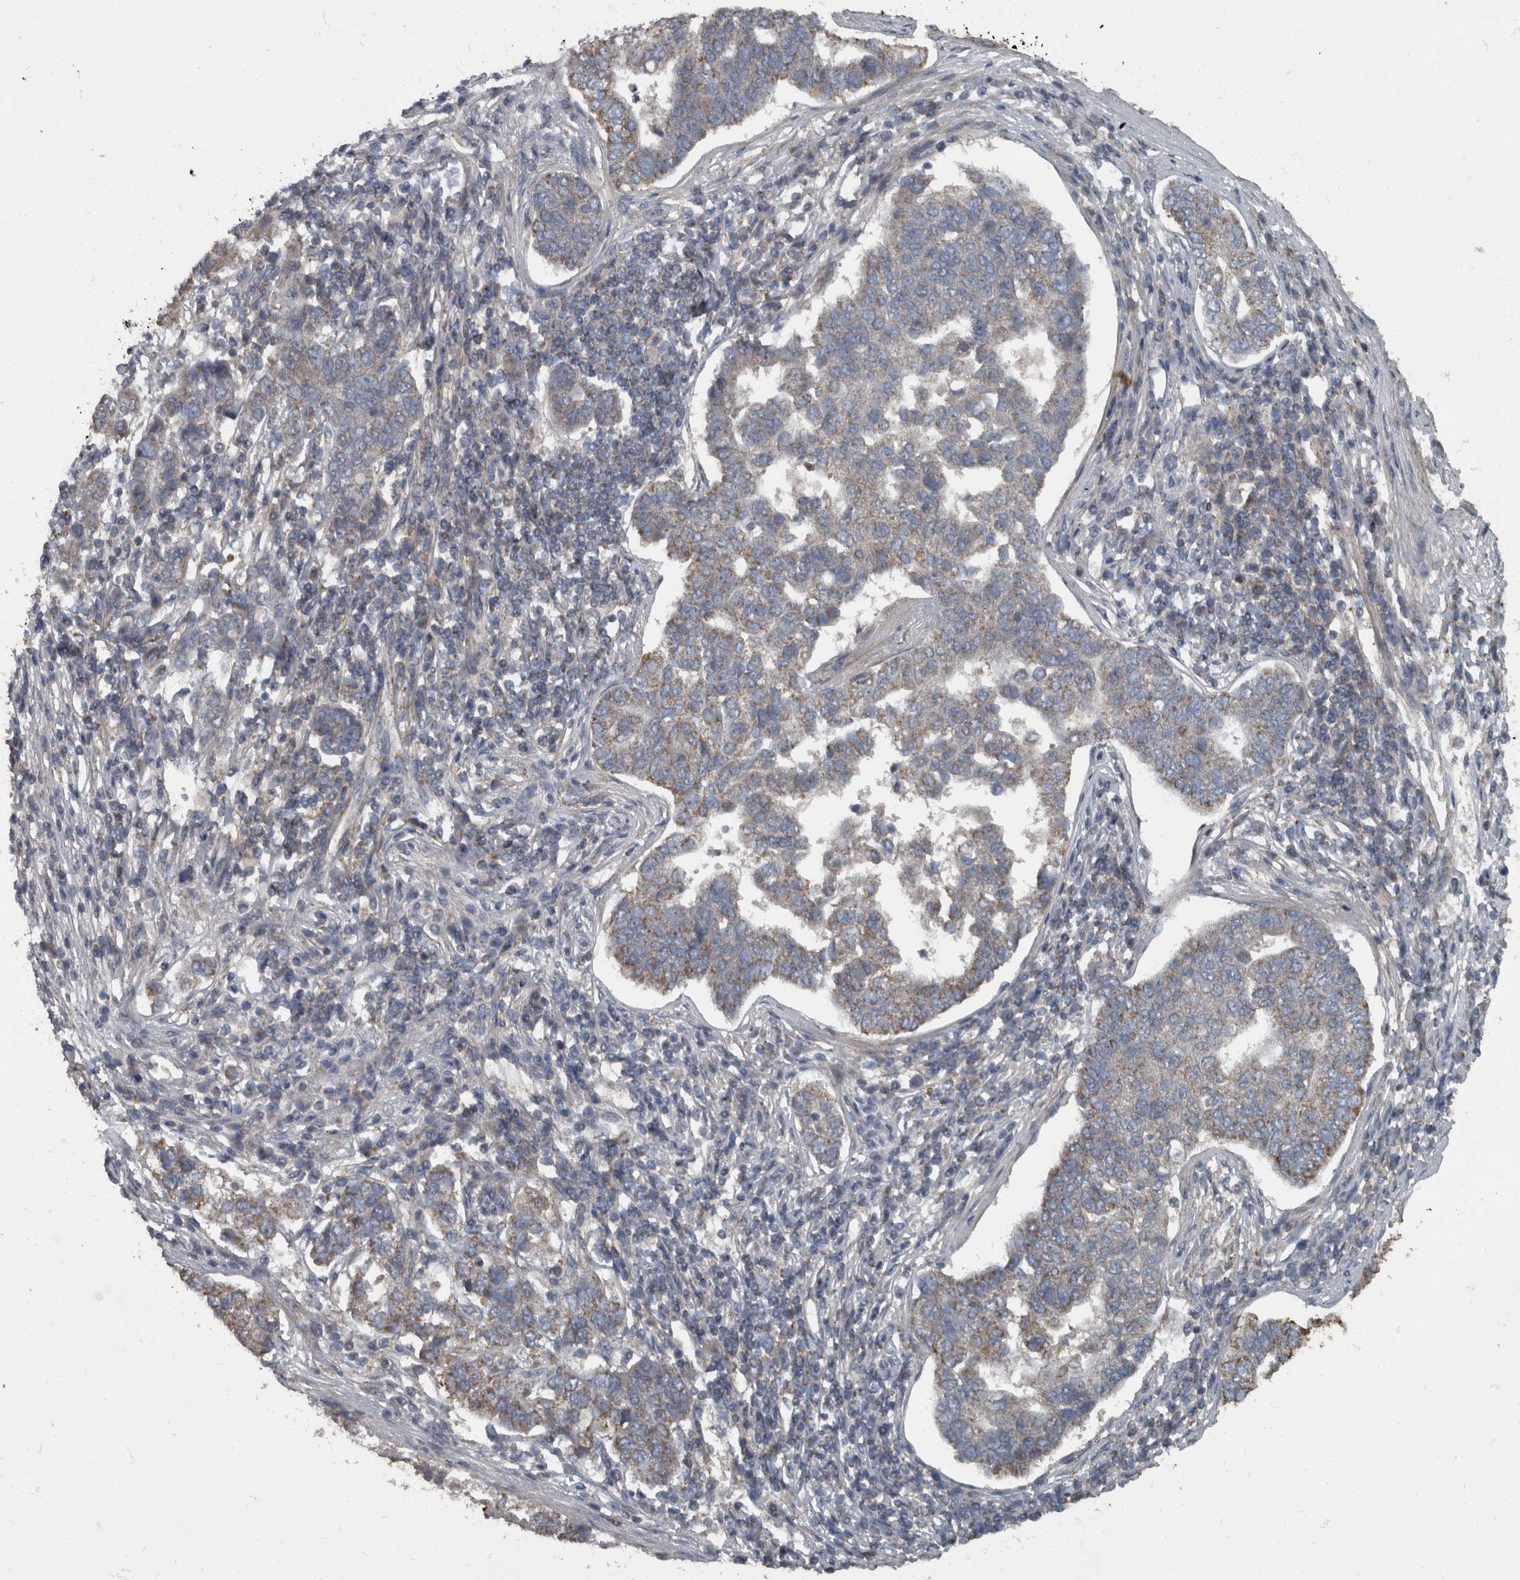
{"staining": {"intensity": "weak", "quantity": "25%-75%", "location": "cytoplasmic/membranous"}, "tissue": "pancreatic cancer", "cell_type": "Tumor cells", "image_type": "cancer", "snomed": [{"axis": "morphology", "description": "Adenocarcinoma, NOS"}, {"axis": "topography", "description": "Pancreas"}], "caption": "Immunohistochemistry (IHC) micrograph of human pancreatic cancer (adenocarcinoma) stained for a protein (brown), which displays low levels of weak cytoplasmic/membranous positivity in about 25%-75% of tumor cells.", "gene": "RABGGTB", "patient": {"sex": "female", "age": 61}}